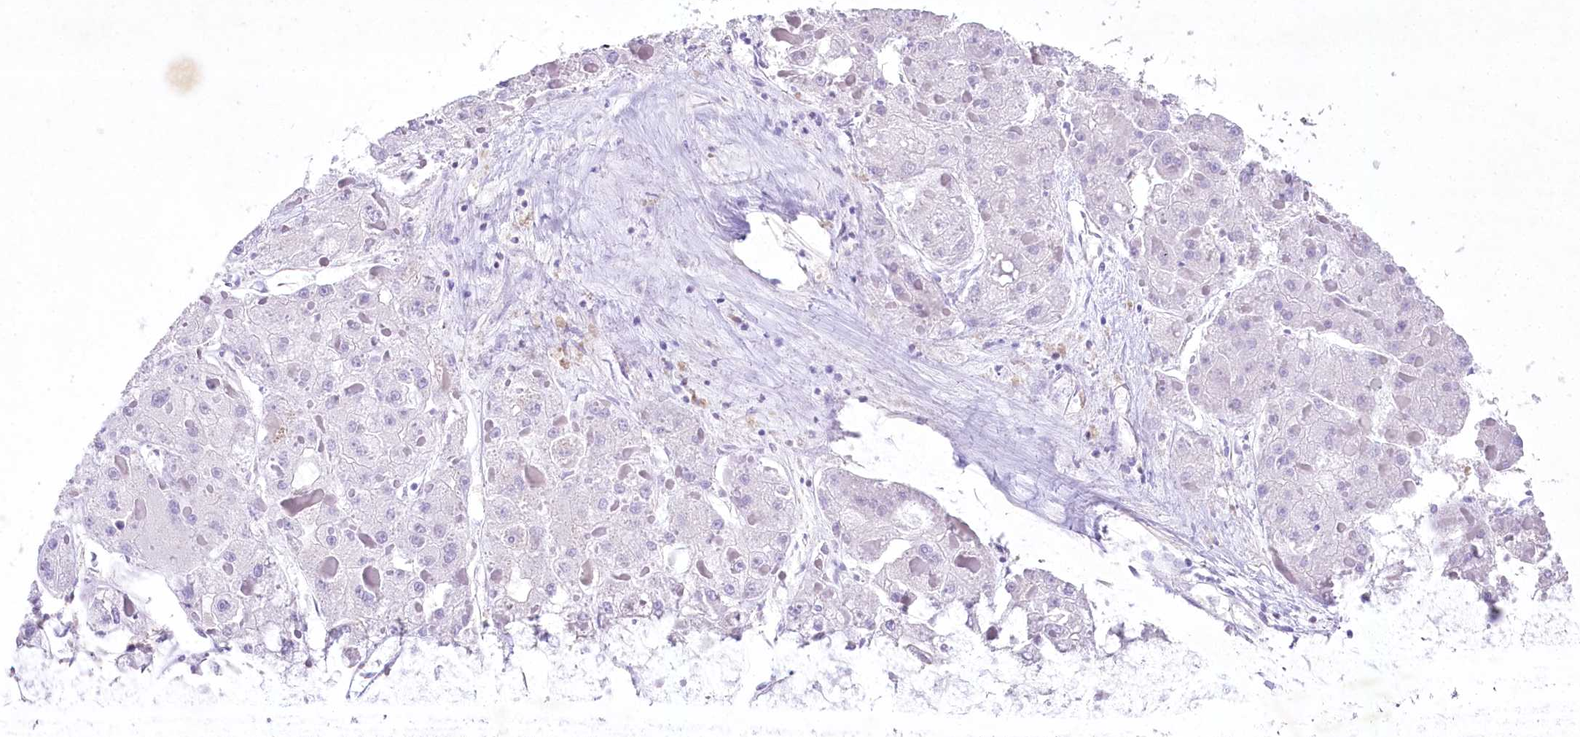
{"staining": {"intensity": "negative", "quantity": "none", "location": "none"}, "tissue": "liver cancer", "cell_type": "Tumor cells", "image_type": "cancer", "snomed": [{"axis": "morphology", "description": "Carcinoma, Hepatocellular, NOS"}, {"axis": "topography", "description": "Liver"}], "caption": "This is an immunohistochemistry photomicrograph of human liver cancer. There is no expression in tumor cells.", "gene": "MYOZ1", "patient": {"sex": "female", "age": 73}}